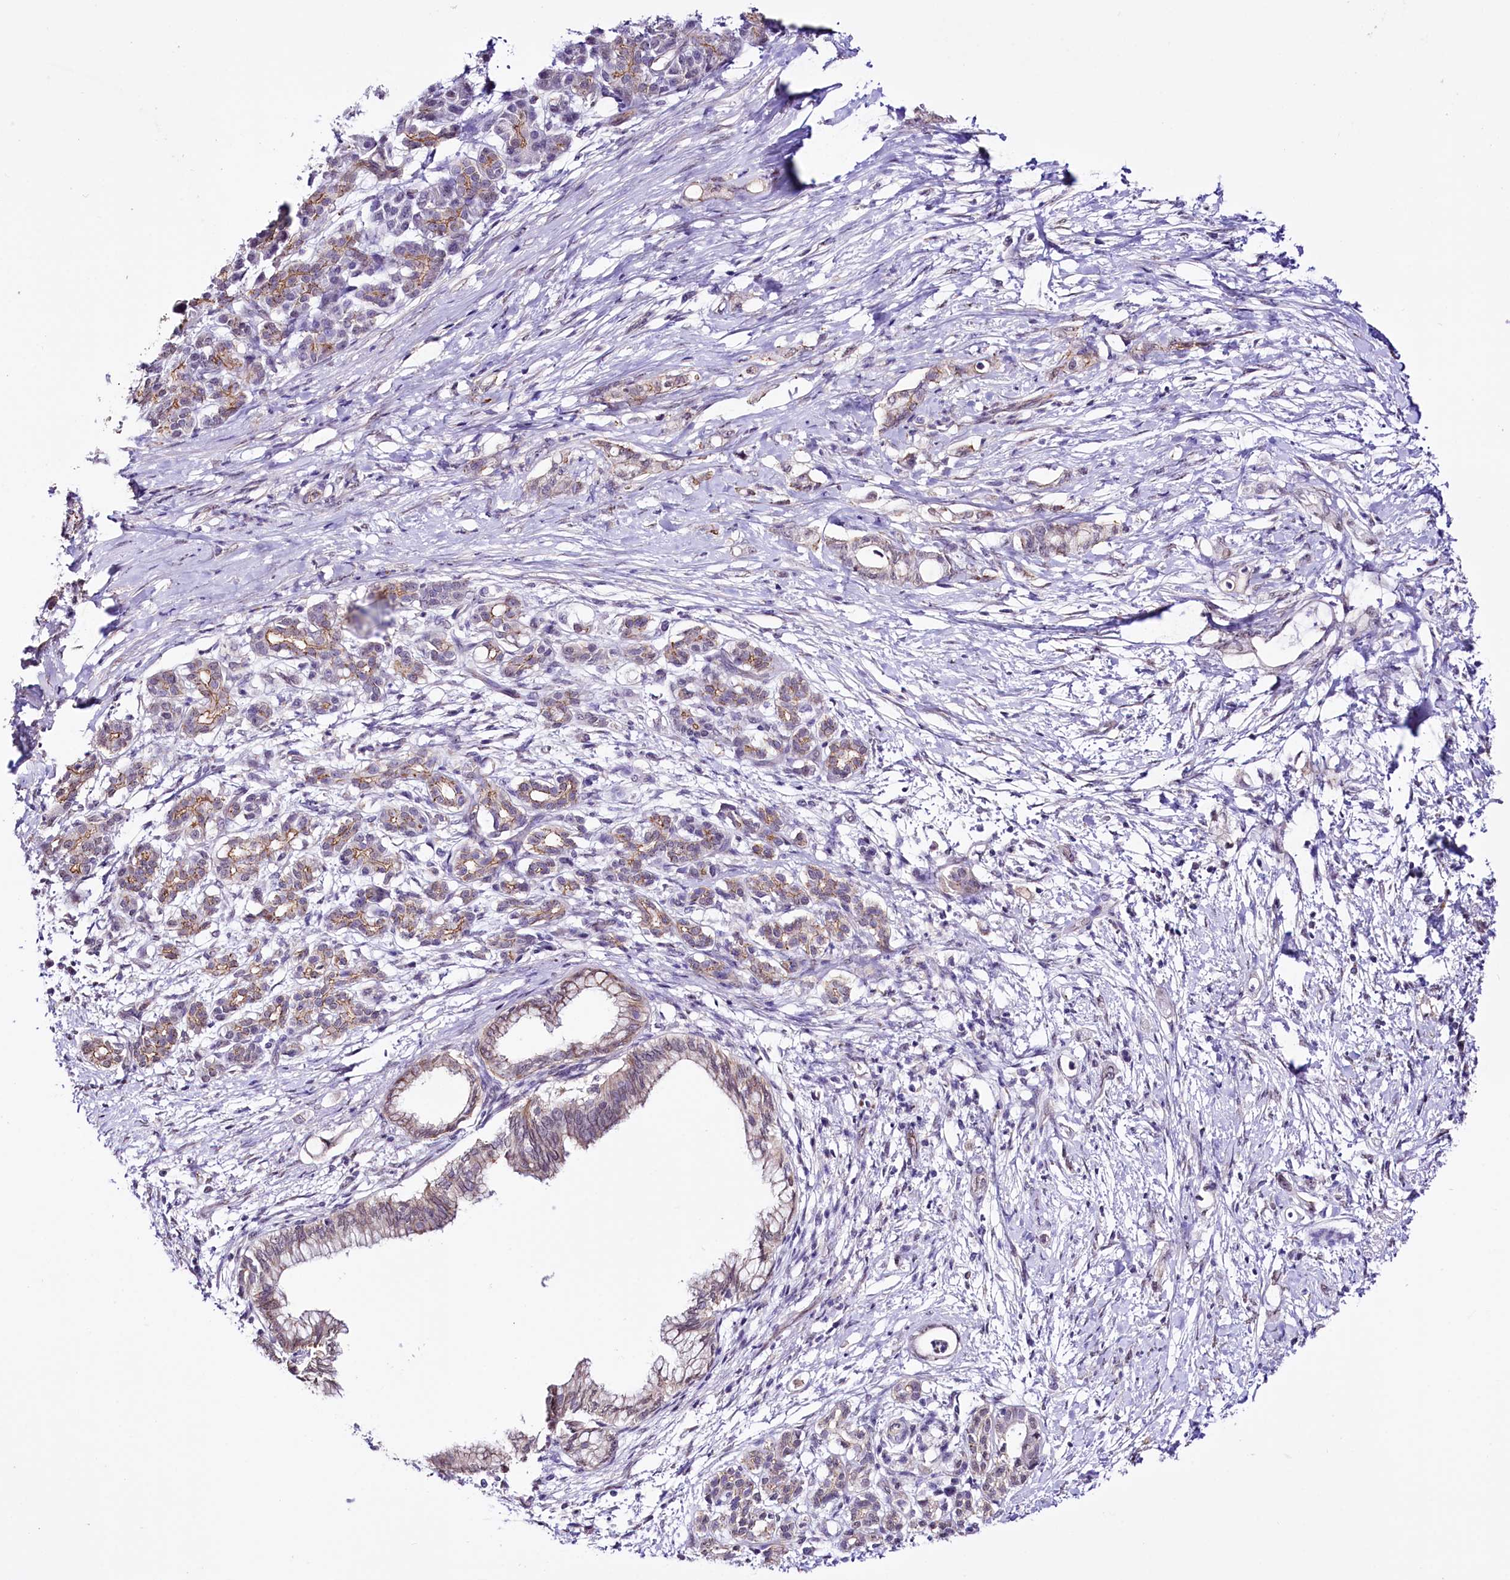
{"staining": {"intensity": "moderate", "quantity": "25%-75%", "location": "cytoplasmic/membranous"}, "tissue": "pancreatic cancer", "cell_type": "Tumor cells", "image_type": "cancer", "snomed": [{"axis": "morphology", "description": "Adenocarcinoma, NOS"}, {"axis": "topography", "description": "Pancreas"}], "caption": "Protein expression analysis of human pancreatic cancer reveals moderate cytoplasmic/membranous expression in about 25%-75% of tumor cells.", "gene": "ST7", "patient": {"sex": "female", "age": 55}}